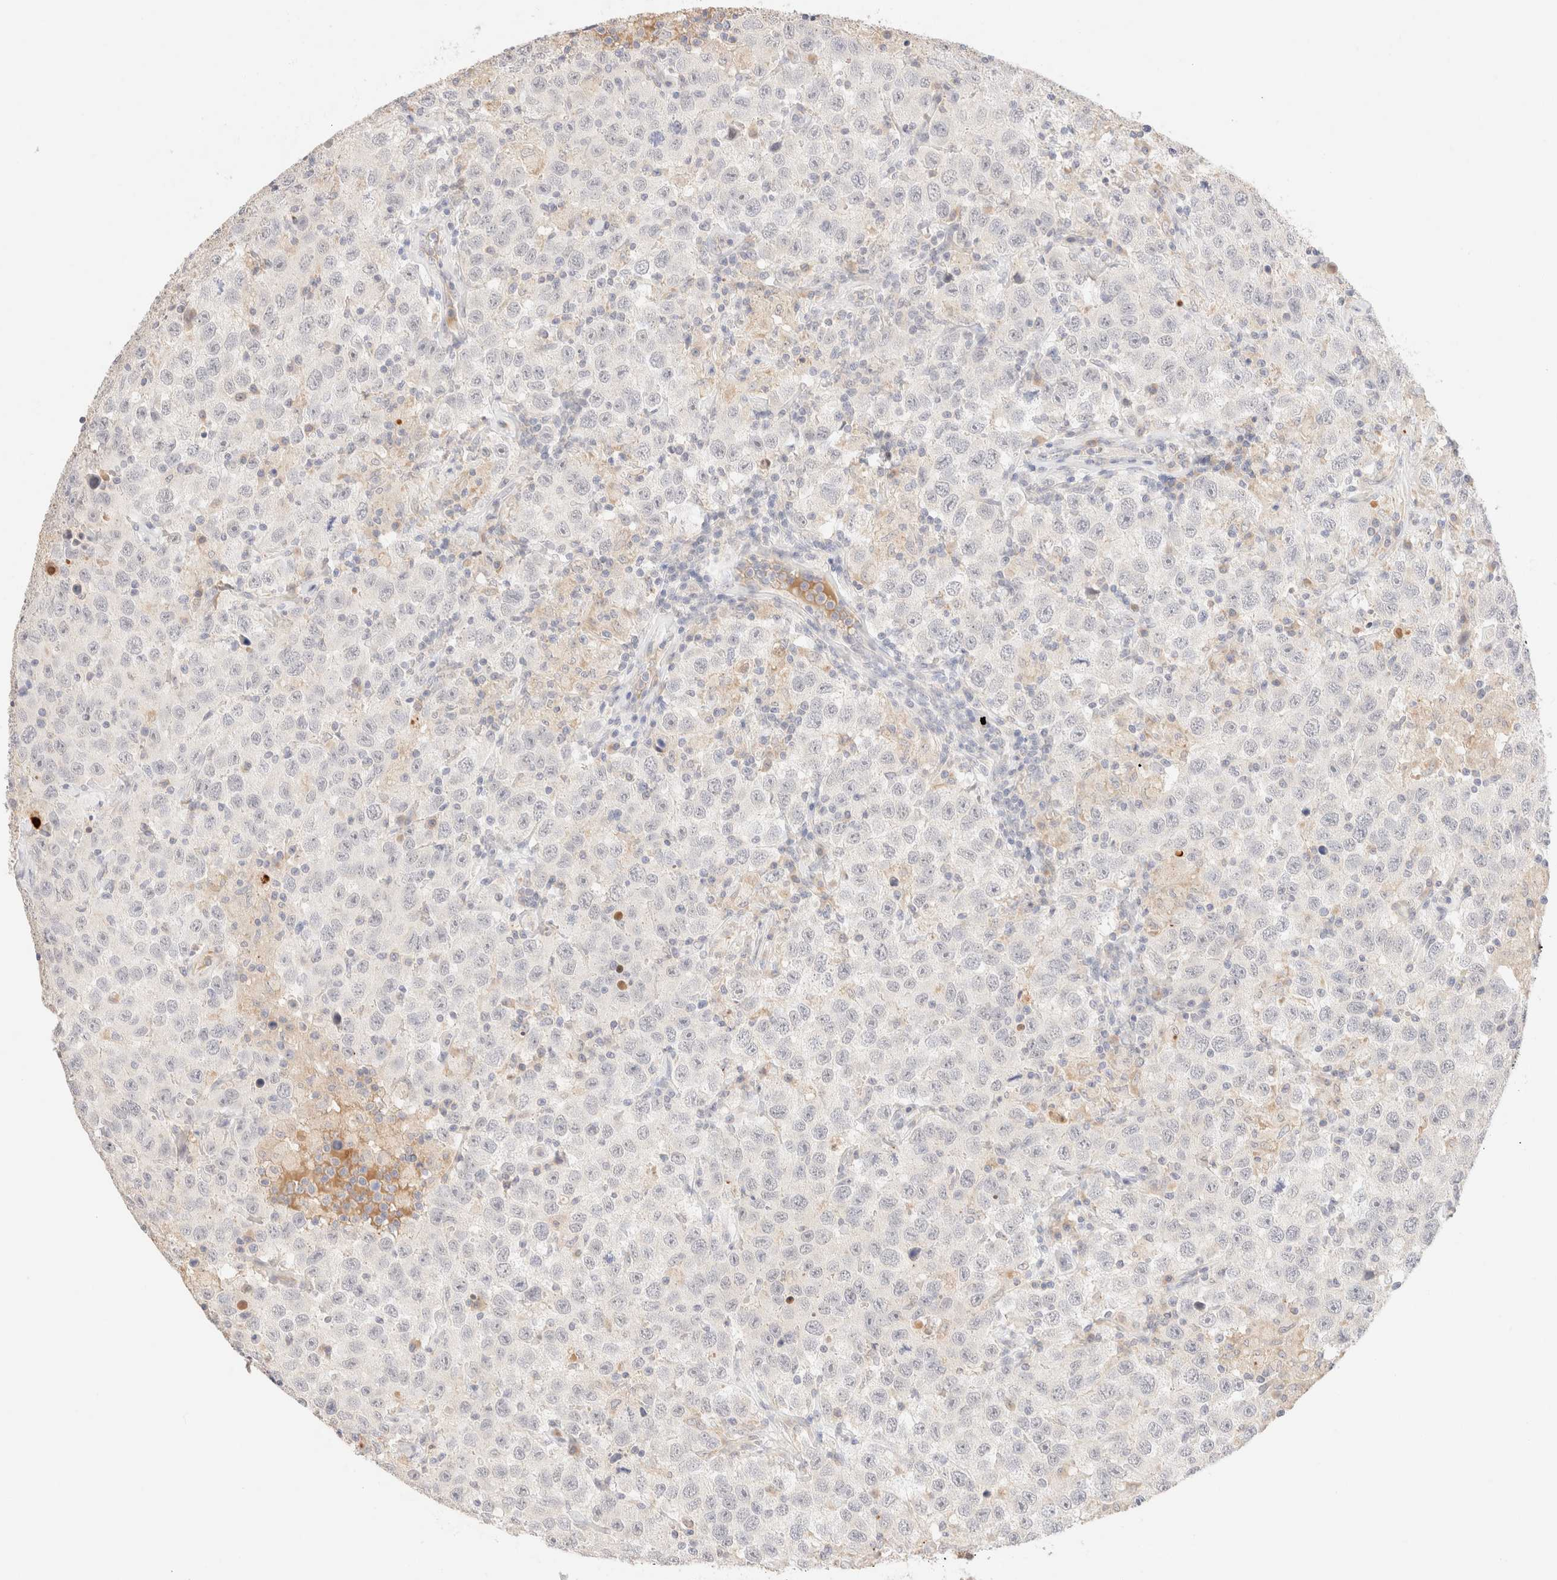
{"staining": {"intensity": "negative", "quantity": "none", "location": "none"}, "tissue": "testis cancer", "cell_type": "Tumor cells", "image_type": "cancer", "snomed": [{"axis": "morphology", "description": "Seminoma, NOS"}, {"axis": "topography", "description": "Testis"}], "caption": "Immunohistochemistry (IHC) micrograph of neoplastic tissue: testis cancer stained with DAB (3,3'-diaminobenzidine) reveals no significant protein positivity in tumor cells.", "gene": "SNTB1", "patient": {"sex": "male", "age": 41}}